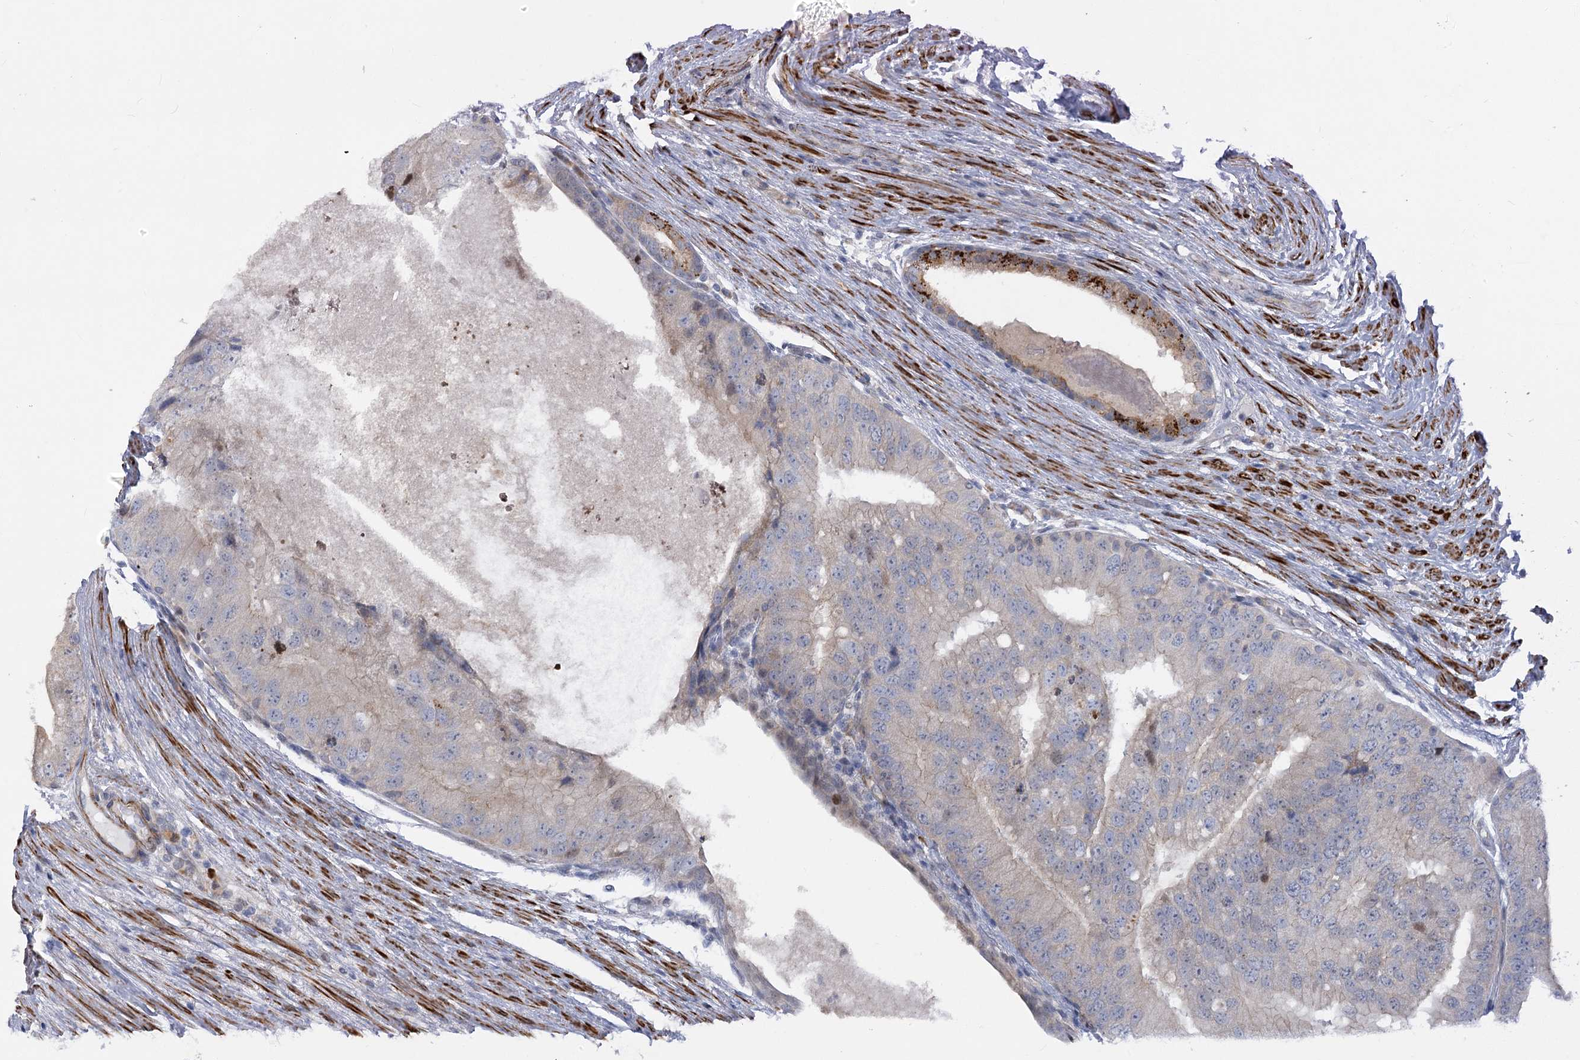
{"staining": {"intensity": "weak", "quantity": "<25%", "location": "nuclear"}, "tissue": "prostate cancer", "cell_type": "Tumor cells", "image_type": "cancer", "snomed": [{"axis": "morphology", "description": "Adenocarcinoma, High grade"}, {"axis": "topography", "description": "Prostate"}], "caption": "Immunohistochemistry (IHC) histopathology image of human prostate cancer (high-grade adenocarcinoma) stained for a protein (brown), which displays no staining in tumor cells.", "gene": "ARSI", "patient": {"sex": "male", "age": 70}}